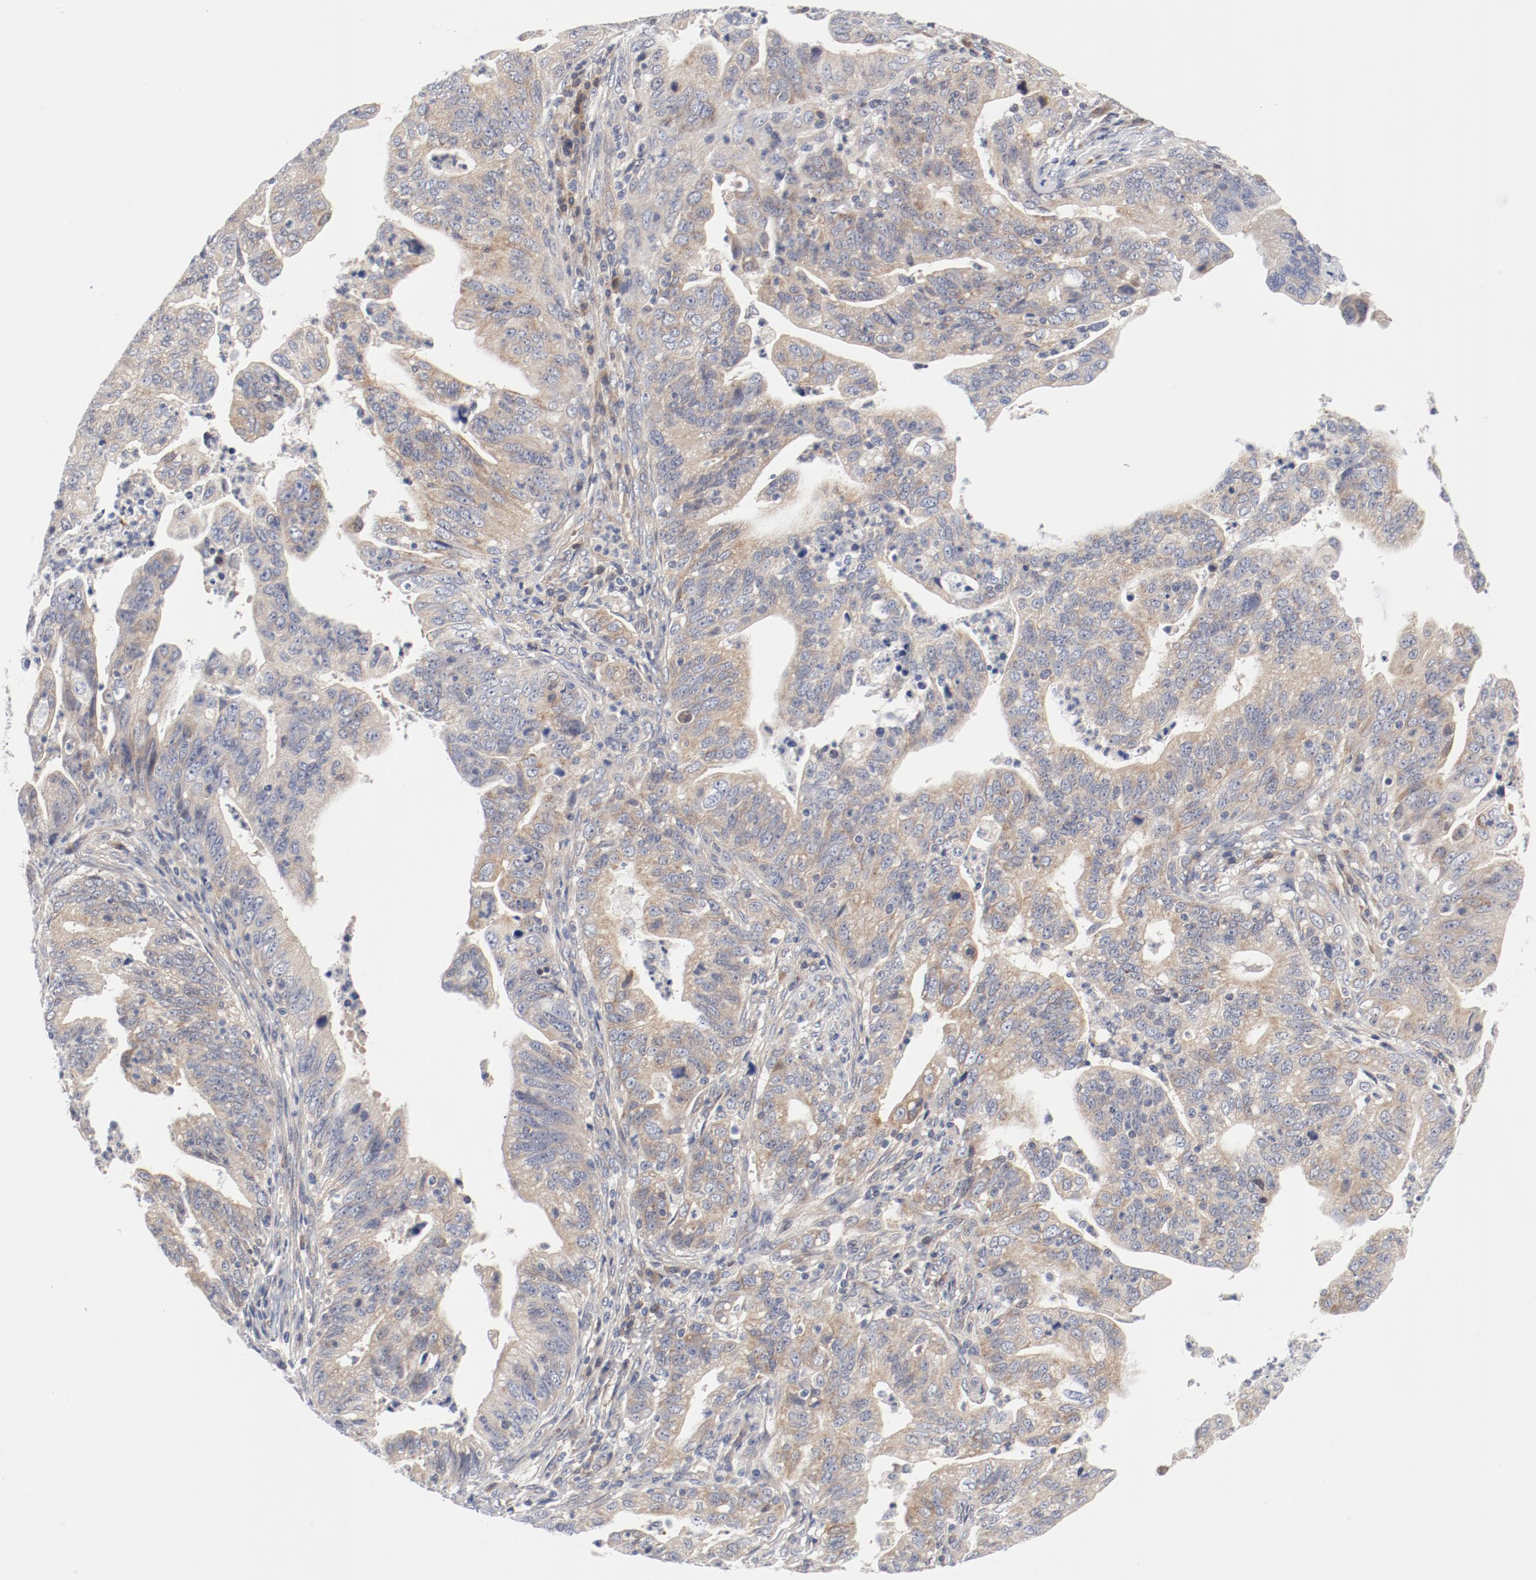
{"staining": {"intensity": "weak", "quantity": ">75%", "location": "cytoplasmic/membranous"}, "tissue": "stomach cancer", "cell_type": "Tumor cells", "image_type": "cancer", "snomed": [{"axis": "morphology", "description": "Adenocarcinoma, NOS"}, {"axis": "topography", "description": "Stomach, upper"}], "caption": "About >75% of tumor cells in stomach cancer (adenocarcinoma) reveal weak cytoplasmic/membranous protein expression as visualized by brown immunohistochemical staining.", "gene": "BAD", "patient": {"sex": "female", "age": 50}}